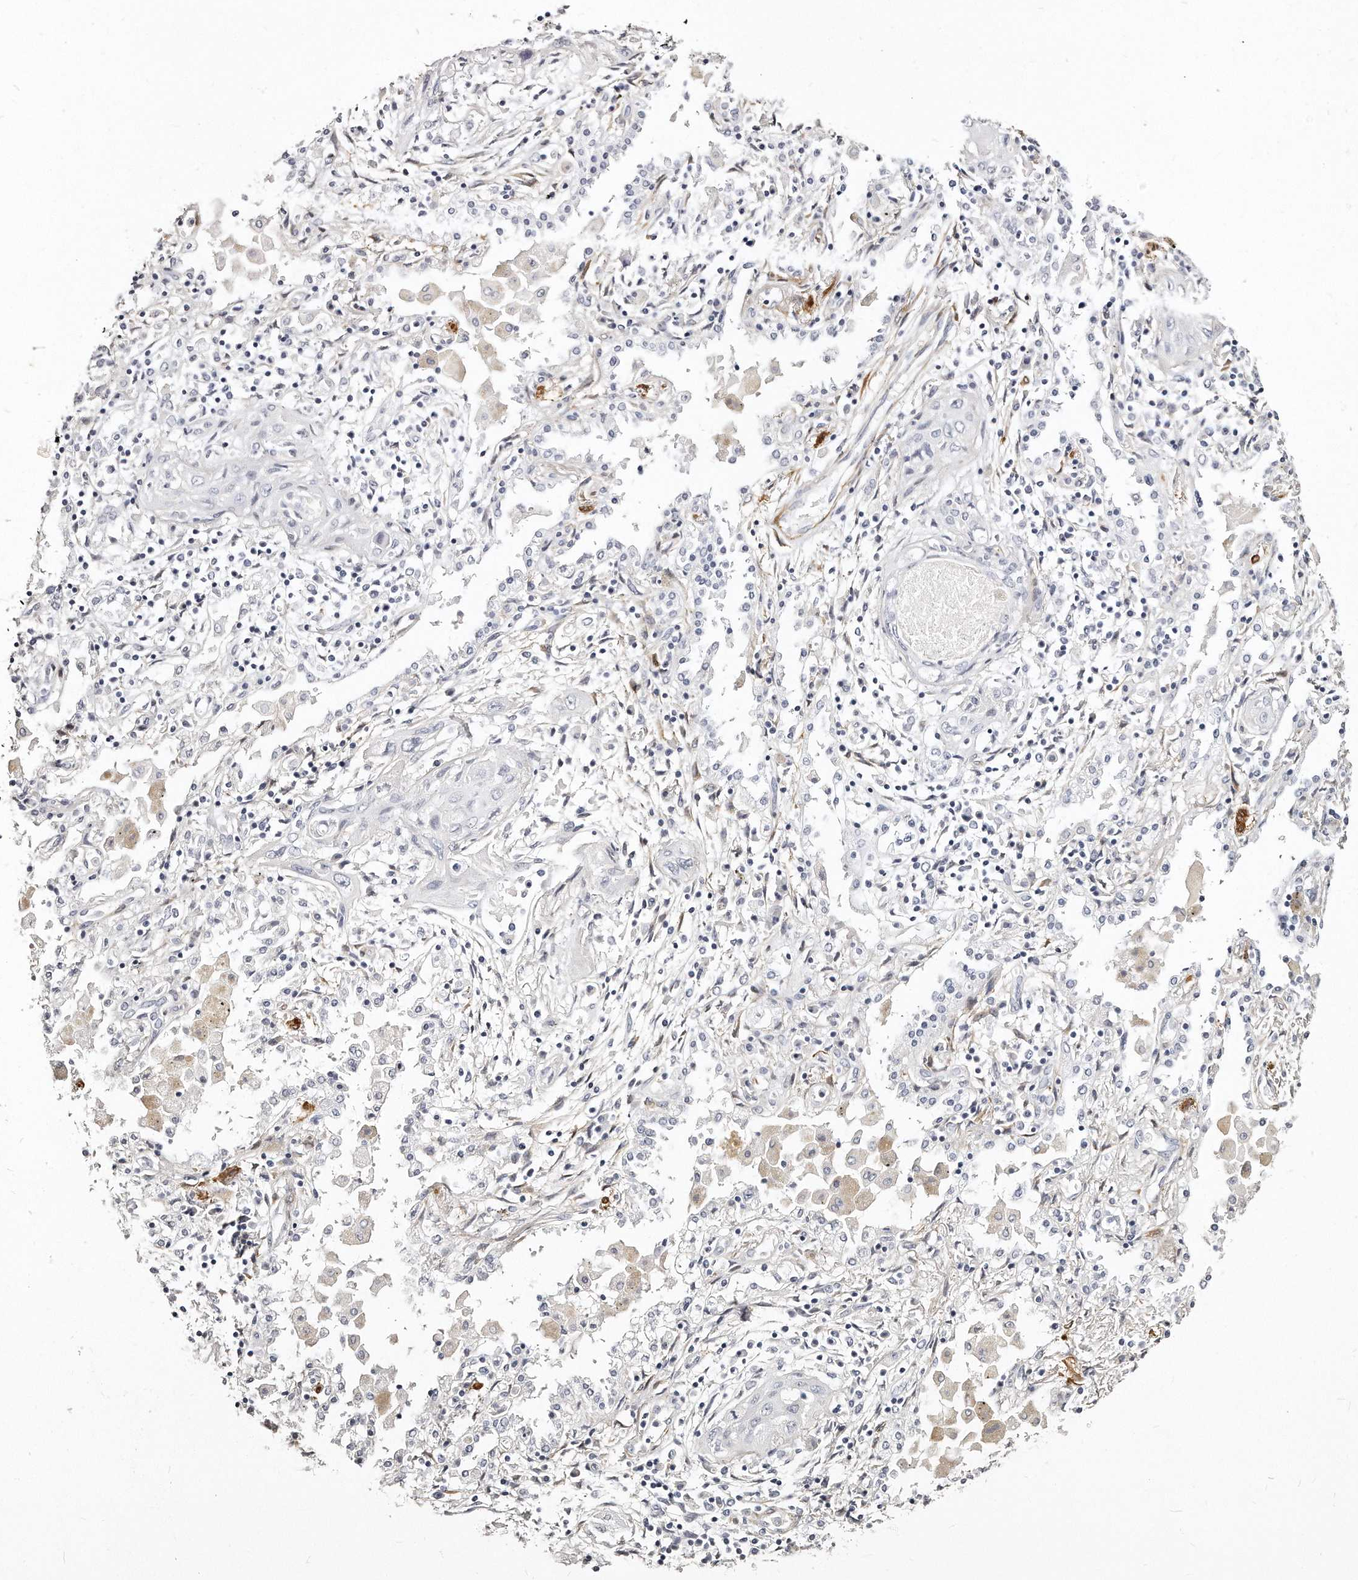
{"staining": {"intensity": "negative", "quantity": "none", "location": "none"}, "tissue": "lung cancer", "cell_type": "Tumor cells", "image_type": "cancer", "snomed": [{"axis": "morphology", "description": "Squamous cell carcinoma, NOS"}, {"axis": "topography", "description": "Lung"}], "caption": "DAB (3,3'-diaminobenzidine) immunohistochemical staining of squamous cell carcinoma (lung) shows no significant staining in tumor cells.", "gene": "LMOD1", "patient": {"sex": "female", "age": 47}}